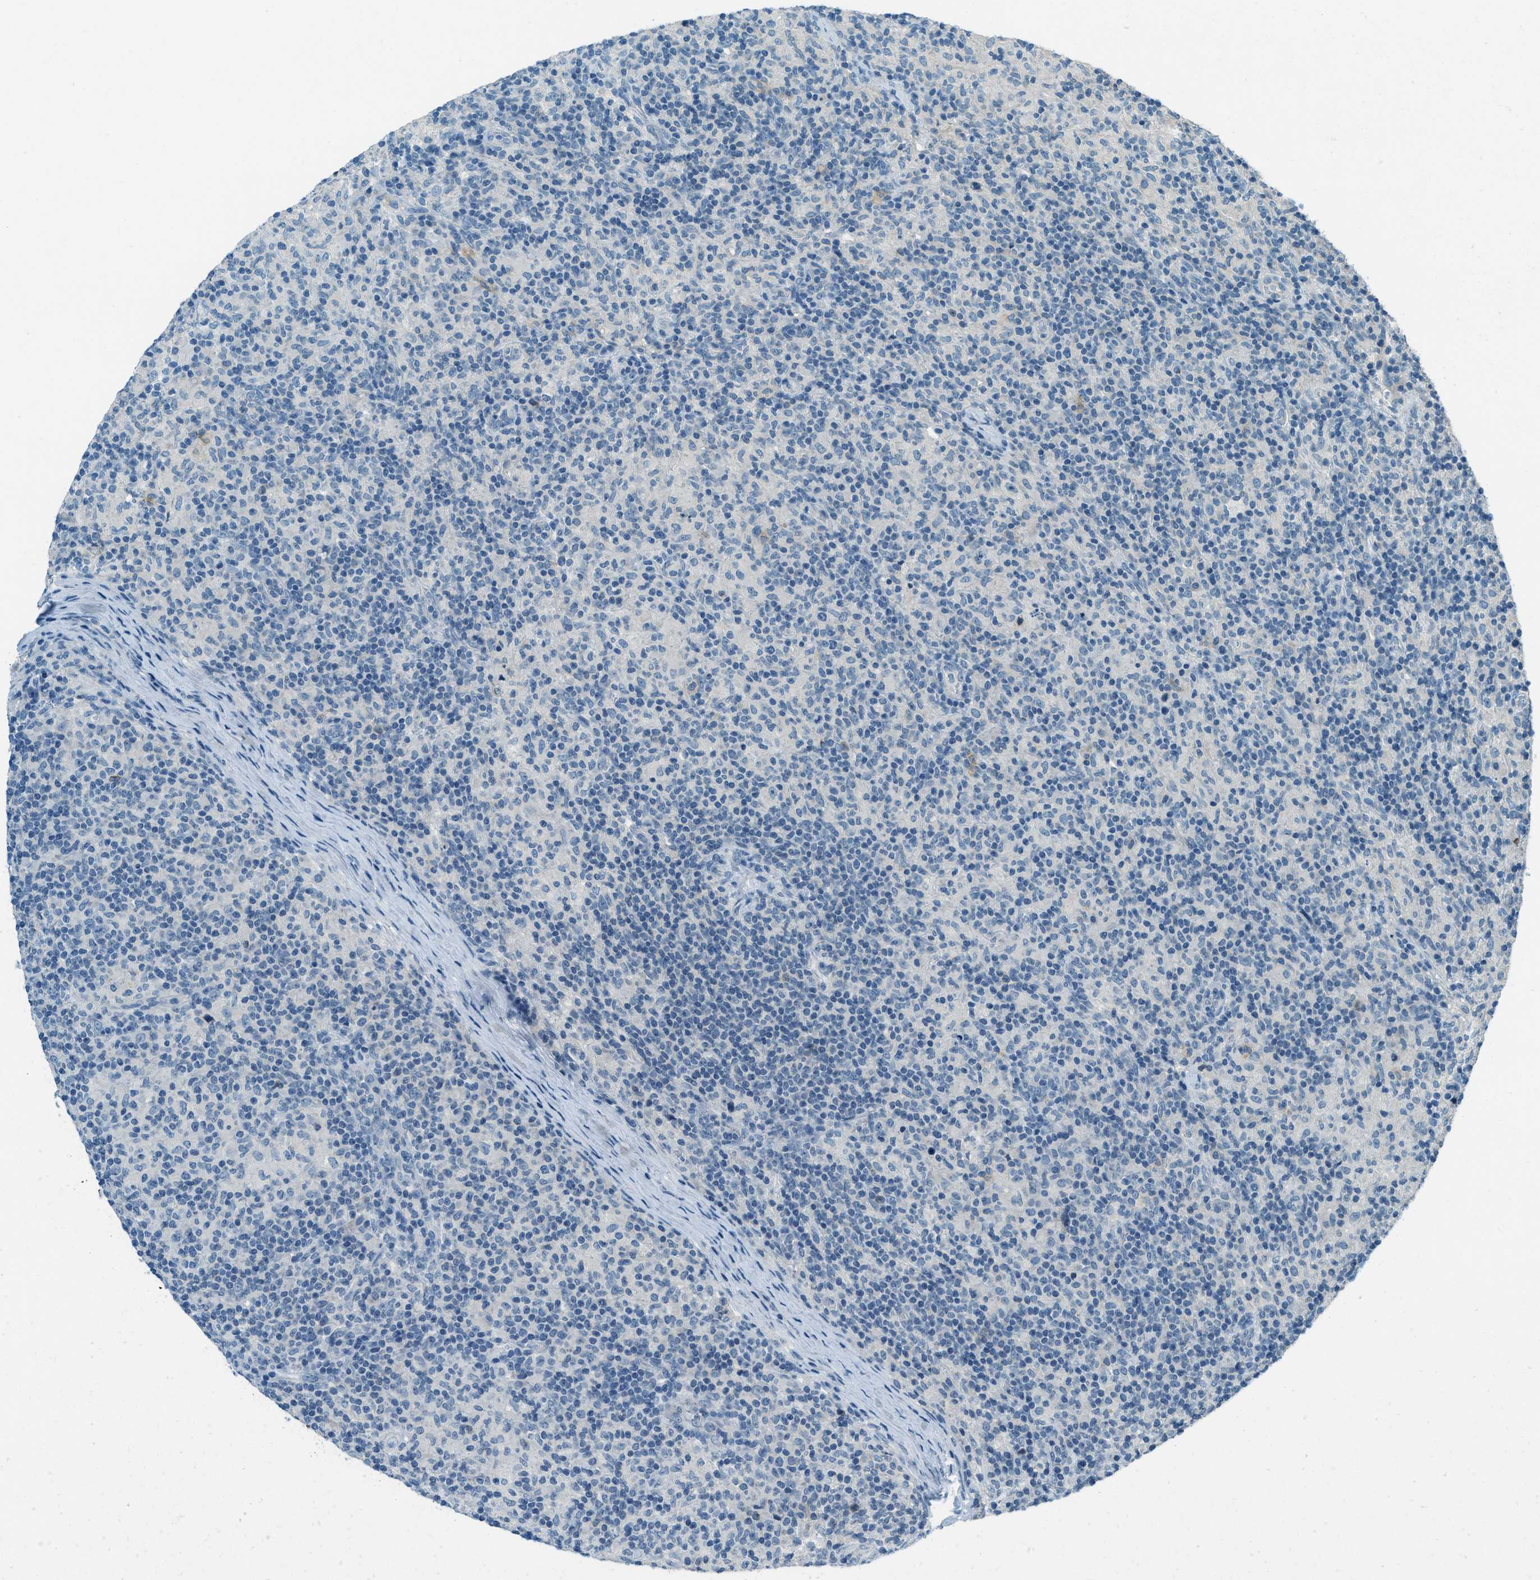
{"staining": {"intensity": "negative", "quantity": "none", "location": "none"}, "tissue": "lymphoma", "cell_type": "Tumor cells", "image_type": "cancer", "snomed": [{"axis": "morphology", "description": "Hodgkin's disease, NOS"}, {"axis": "topography", "description": "Lymph node"}], "caption": "Immunohistochemistry (IHC) image of neoplastic tissue: human lymphoma stained with DAB reveals no significant protein expression in tumor cells.", "gene": "MSLN", "patient": {"sex": "male", "age": 70}}